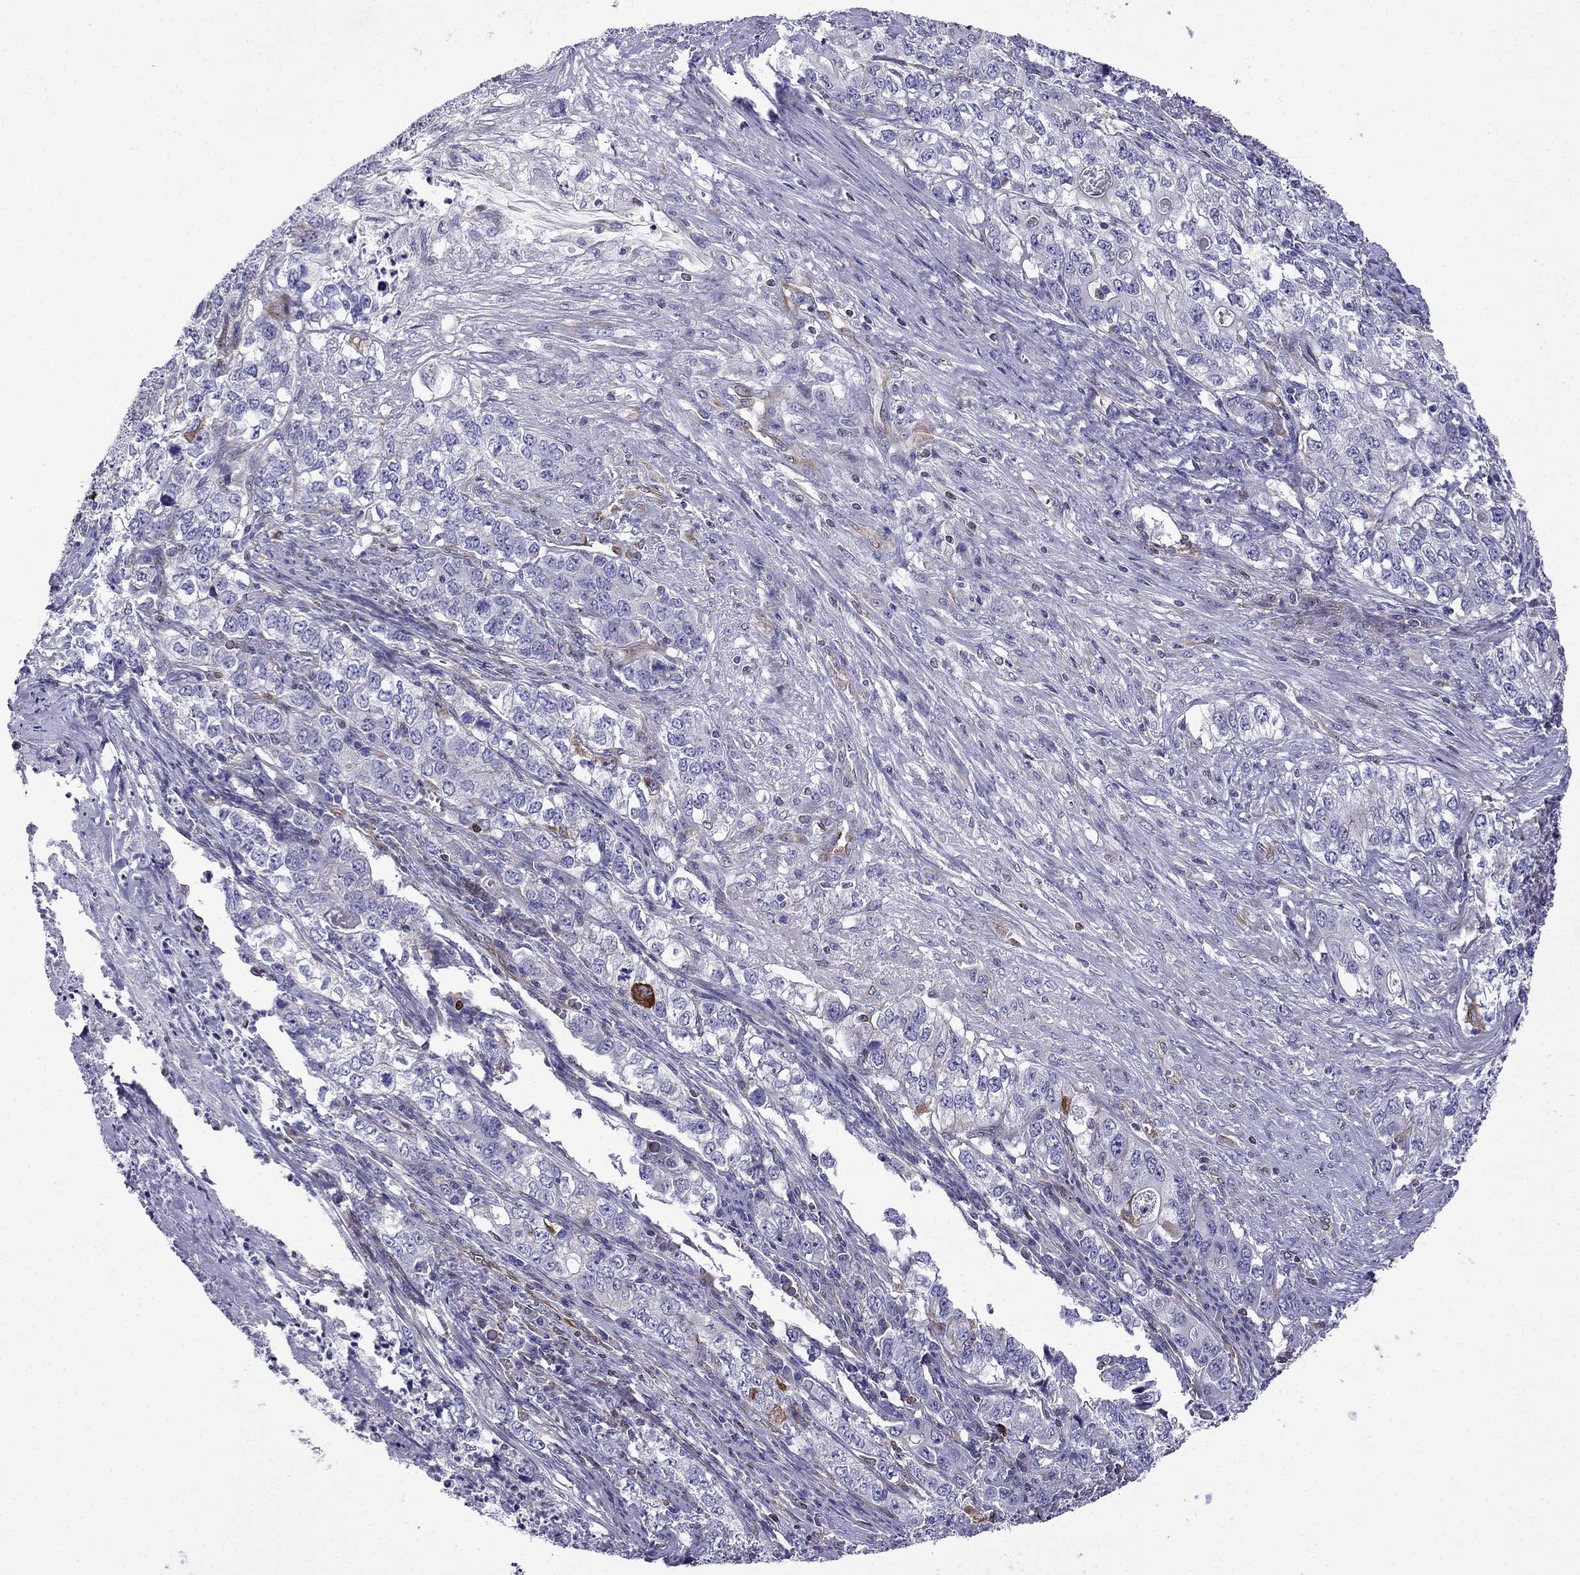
{"staining": {"intensity": "negative", "quantity": "none", "location": "none"}, "tissue": "stomach cancer", "cell_type": "Tumor cells", "image_type": "cancer", "snomed": [{"axis": "morphology", "description": "Adenocarcinoma, NOS"}, {"axis": "topography", "description": "Stomach, lower"}], "caption": "The IHC histopathology image has no significant expression in tumor cells of adenocarcinoma (stomach) tissue.", "gene": "GNAL", "patient": {"sex": "female", "age": 72}}